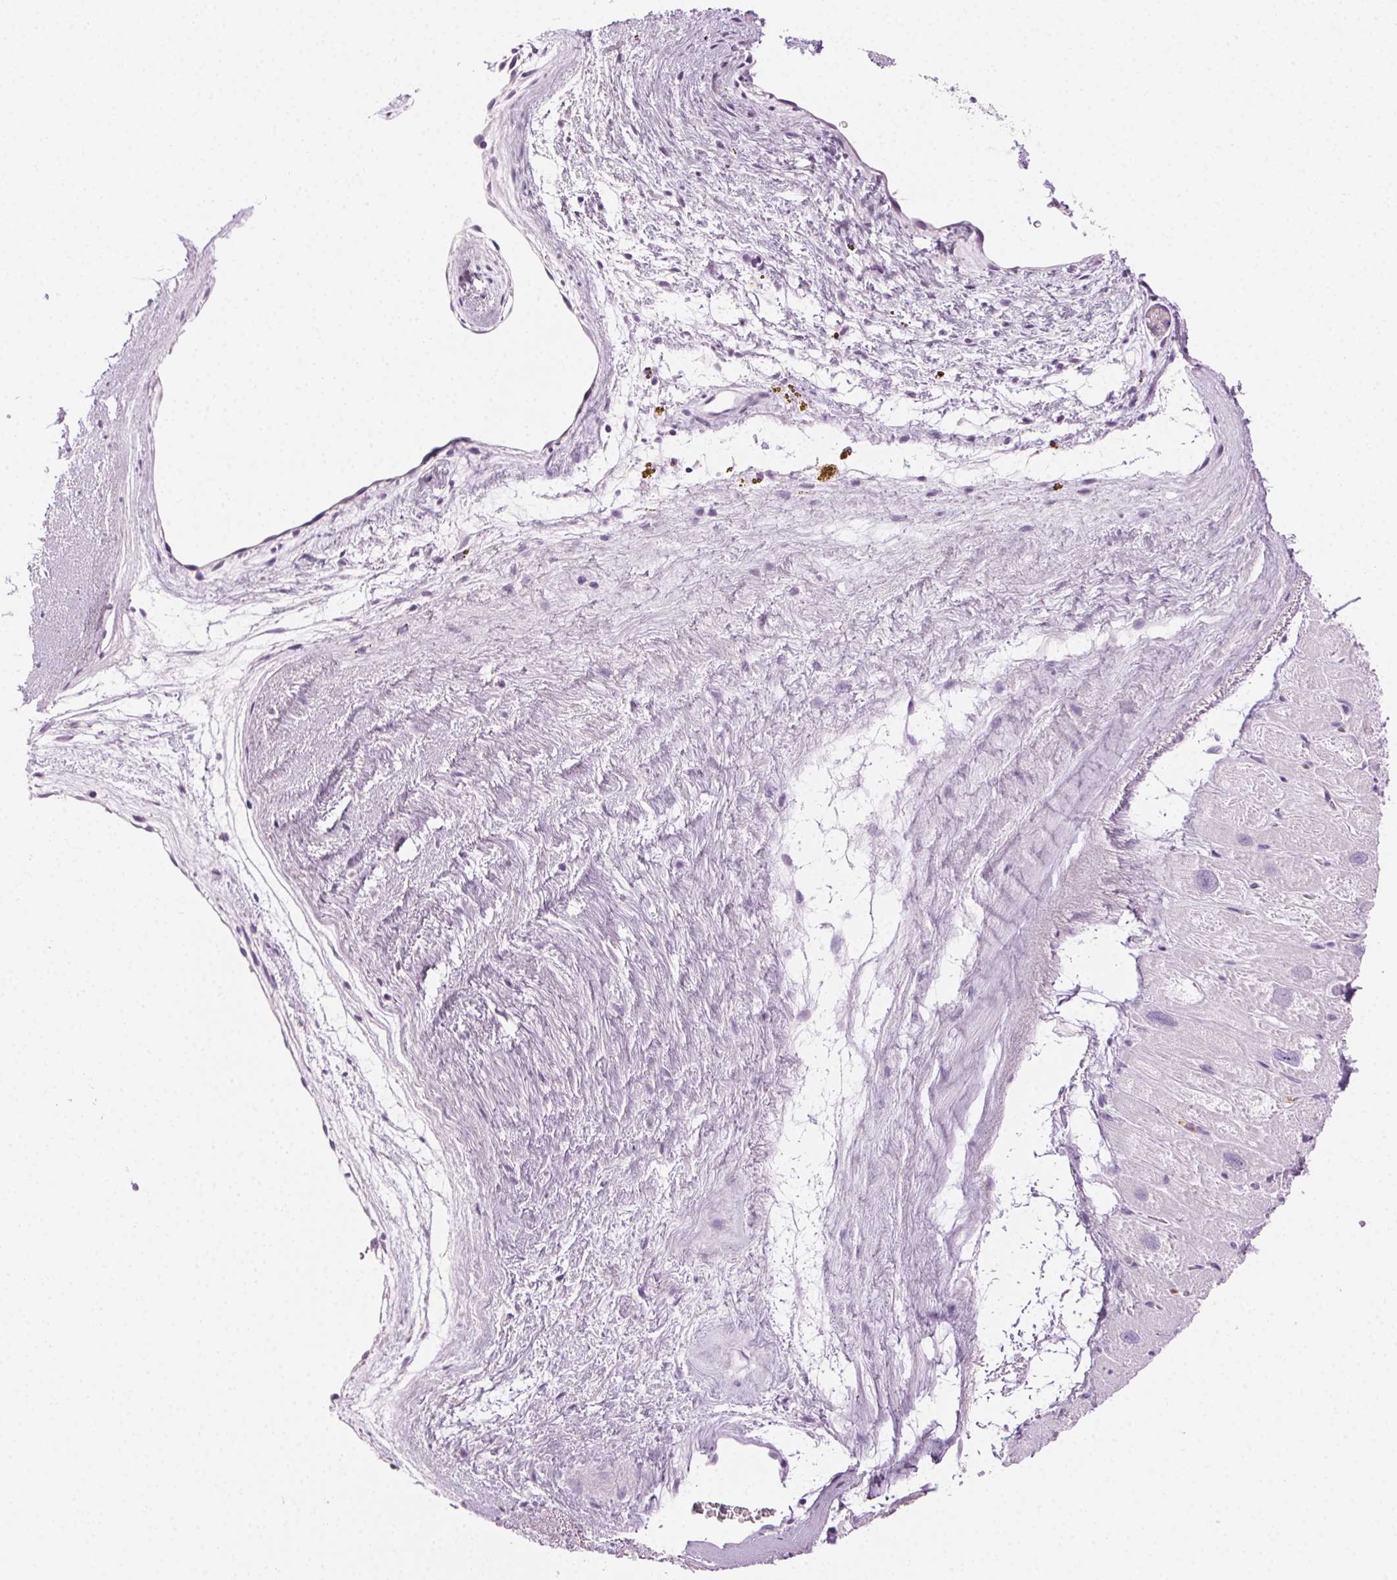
{"staining": {"intensity": "negative", "quantity": "none", "location": "none"}, "tissue": "heart muscle", "cell_type": "Cardiomyocytes", "image_type": "normal", "snomed": [{"axis": "morphology", "description": "Normal tissue, NOS"}, {"axis": "topography", "description": "Heart"}], "caption": "Cardiomyocytes are negative for protein expression in benign human heart muscle. Brightfield microscopy of immunohistochemistry stained with DAB (brown) and hematoxylin (blue), captured at high magnification.", "gene": "MPO", "patient": {"sex": "male", "age": 61}}